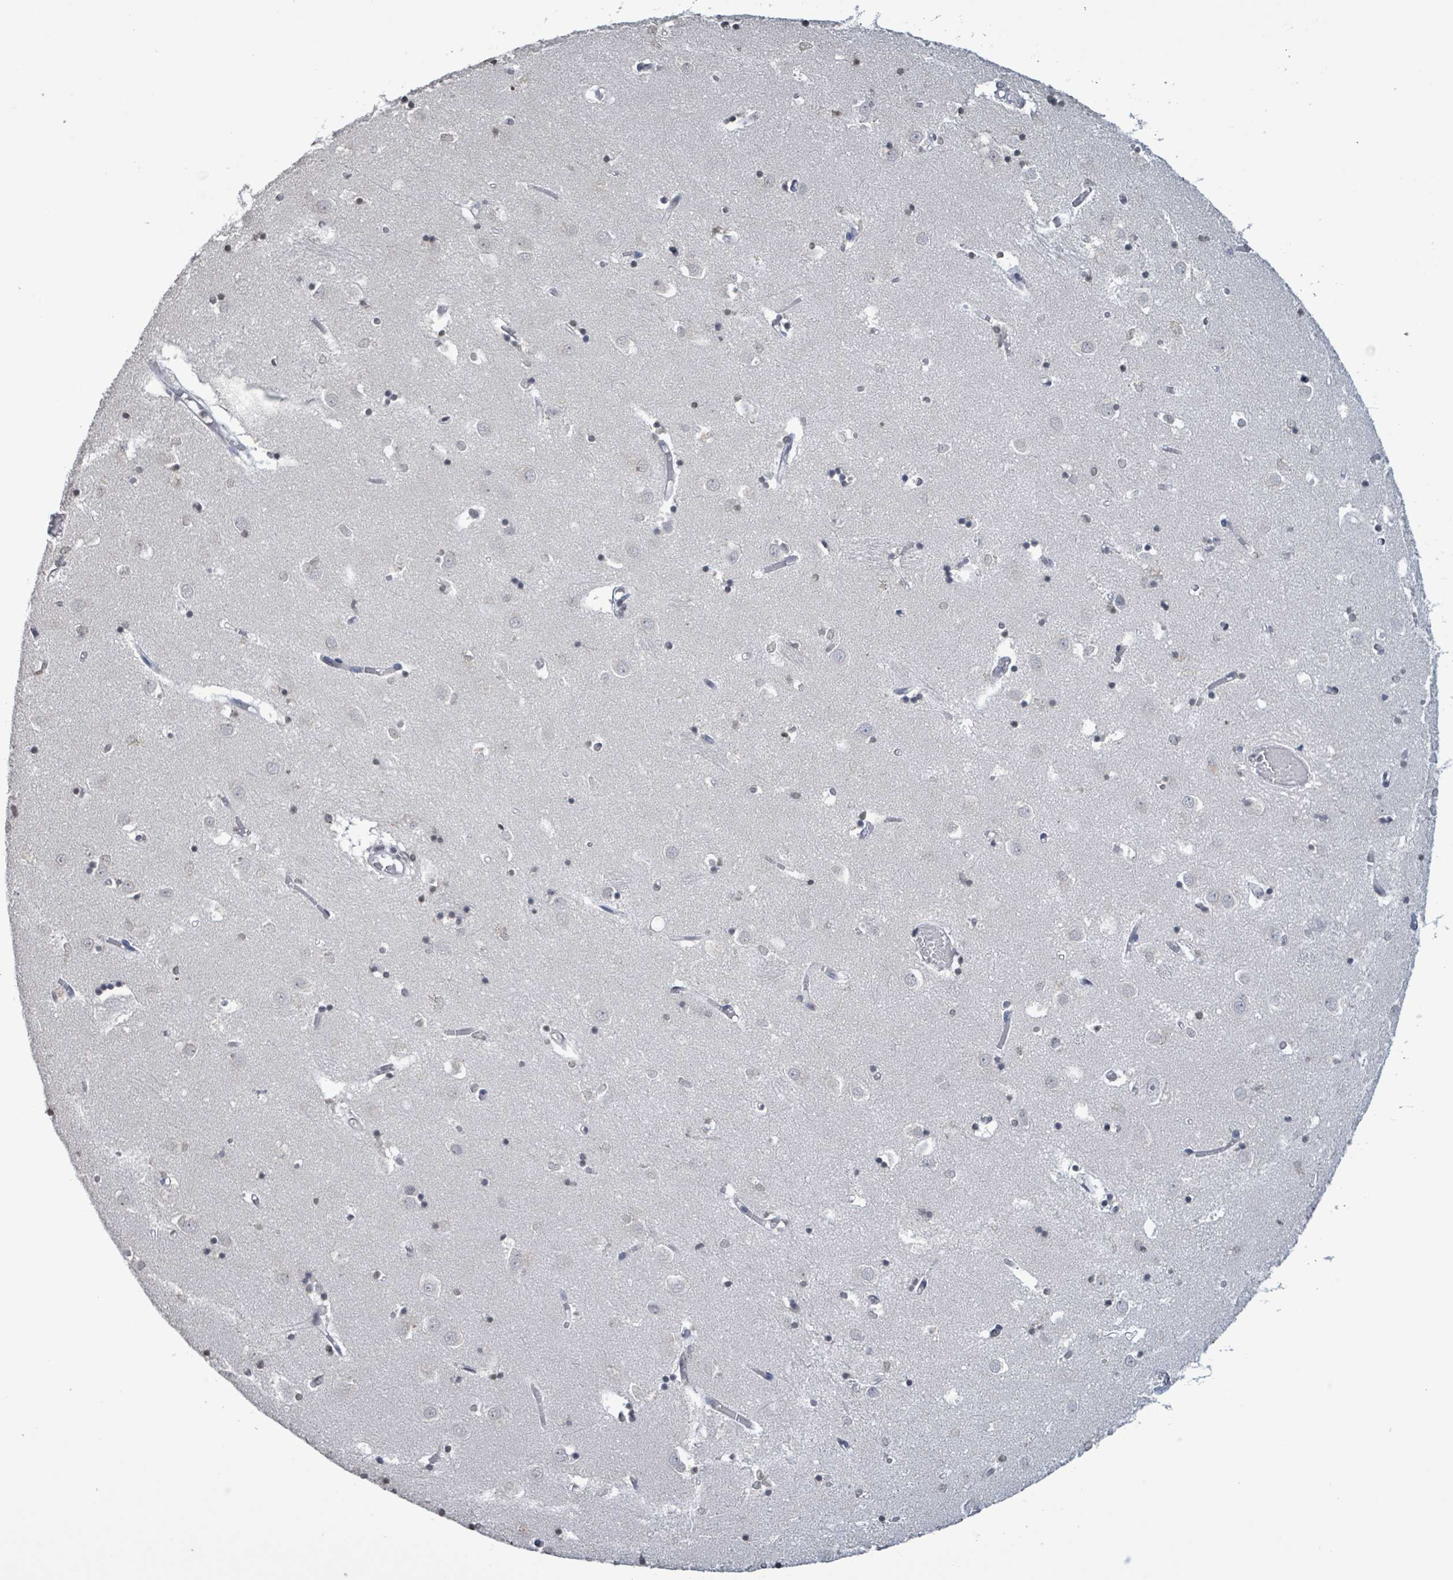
{"staining": {"intensity": "negative", "quantity": "none", "location": "none"}, "tissue": "caudate", "cell_type": "Glial cells", "image_type": "normal", "snomed": [{"axis": "morphology", "description": "Normal tissue, NOS"}, {"axis": "topography", "description": "Lateral ventricle wall"}], "caption": "A high-resolution histopathology image shows immunohistochemistry staining of unremarkable caudate, which demonstrates no significant staining in glial cells.", "gene": "CA9", "patient": {"sex": "male", "age": 70}}